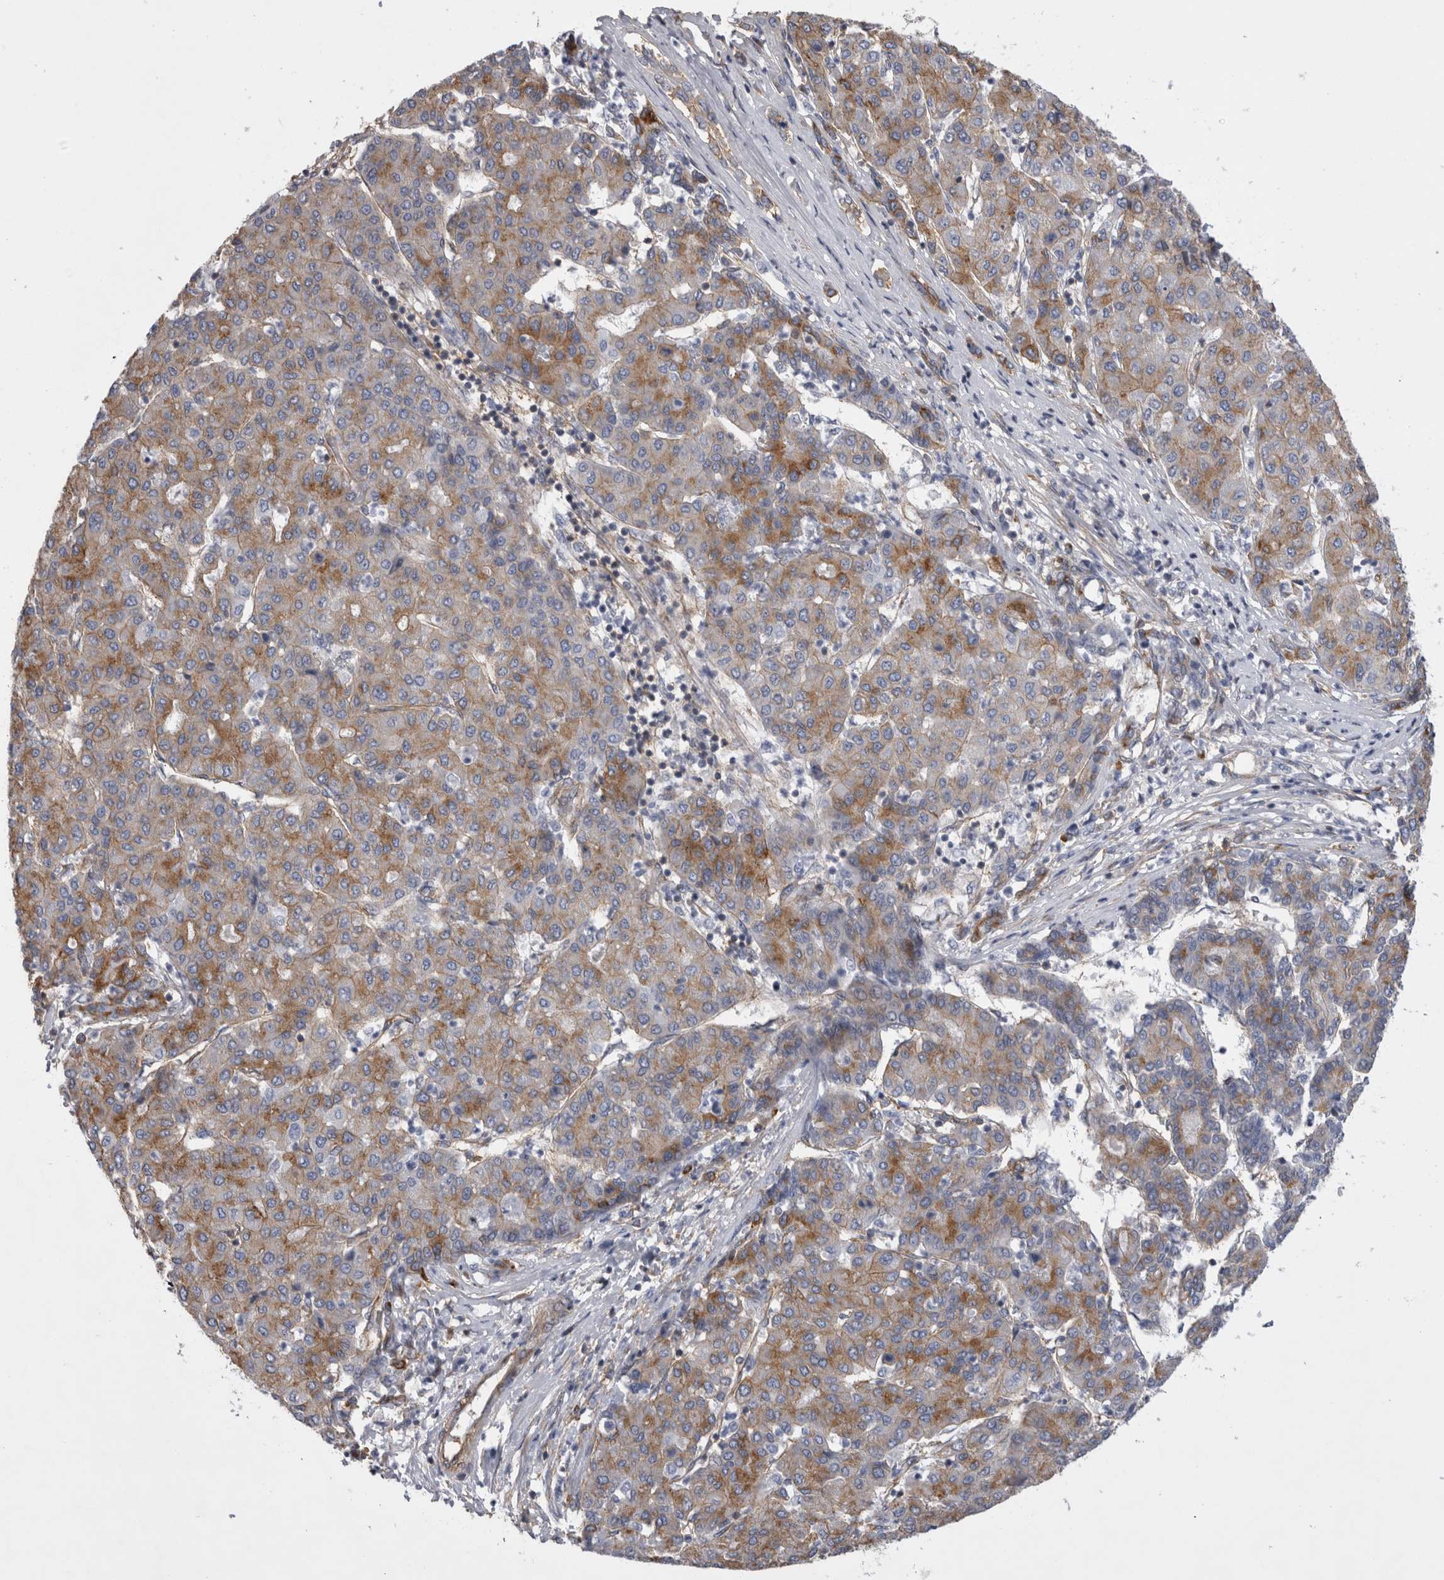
{"staining": {"intensity": "moderate", "quantity": ">75%", "location": "cytoplasmic/membranous"}, "tissue": "liver cancer", "cell_type": "Tumor cells", "image_type": "cancer", "snomed": [{"axis": "morphology", "description": "Carcinoma, Hepatocellular, NOS"}, {"axis": "topography", "description": "Liver"}], "caption": "High-magnification brightfield microscopy of hepatocellular carcinoma (liver) stained with DAB (3,3'-diaminobenzidine) (brown) and counterstained with hematoxylin (blue). tumor cells exhibit moderate cytoplasmic/membranous expression is seen in approximately>75% of cells. (IHC, brightfield microscopy, high magnification).", "gene": "ATXN3", "patient": {"sex": "male", "age": 65}}